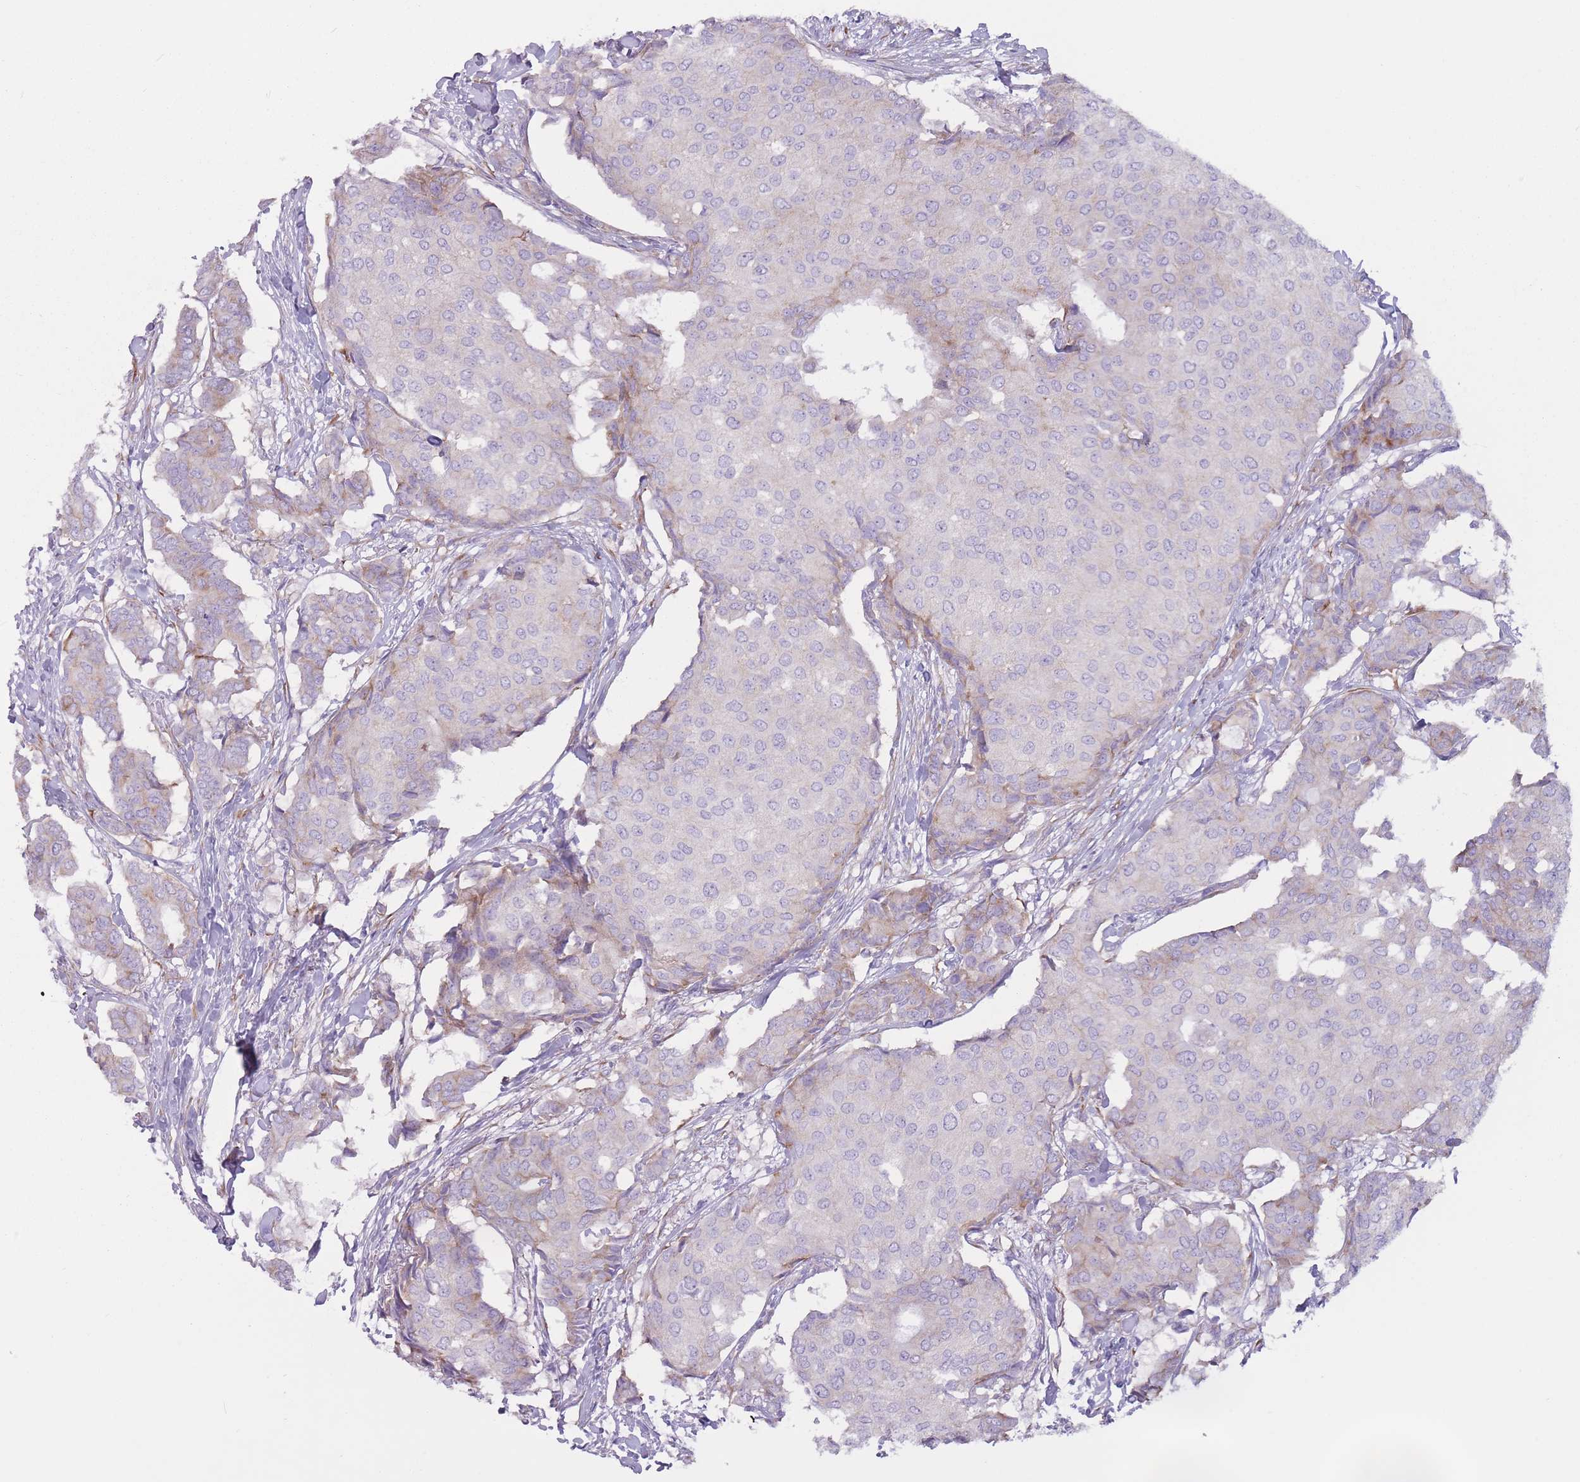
{"staining": {"intensity": "weak", "quantity": "<25%", "location": "cytoplasmic/membranous"}, "tissue": "breast cancer", "cell_type": "Tumor cells", "image_type": "cancer", "snomed": [{"axis": "morphology", "description": "Duct carcinoma"}, {"axis": "topography", "description": "Breast"}], "caption": "High magnification brightfield microscopy of breast invasive ductal carcinoma stained with DAB (brown) and counterstained with hematoxylin (blue): tumor cells show no significant expression. Brightfield microscopy of immunohistochemistry (IHC) stained with DAB (3,3'-diaminobenzidine) (brown) and hematoxylin (blue), captured at high magnification.", "gene": "RPL18", "patient": {"sex": "female", "age": 75}}